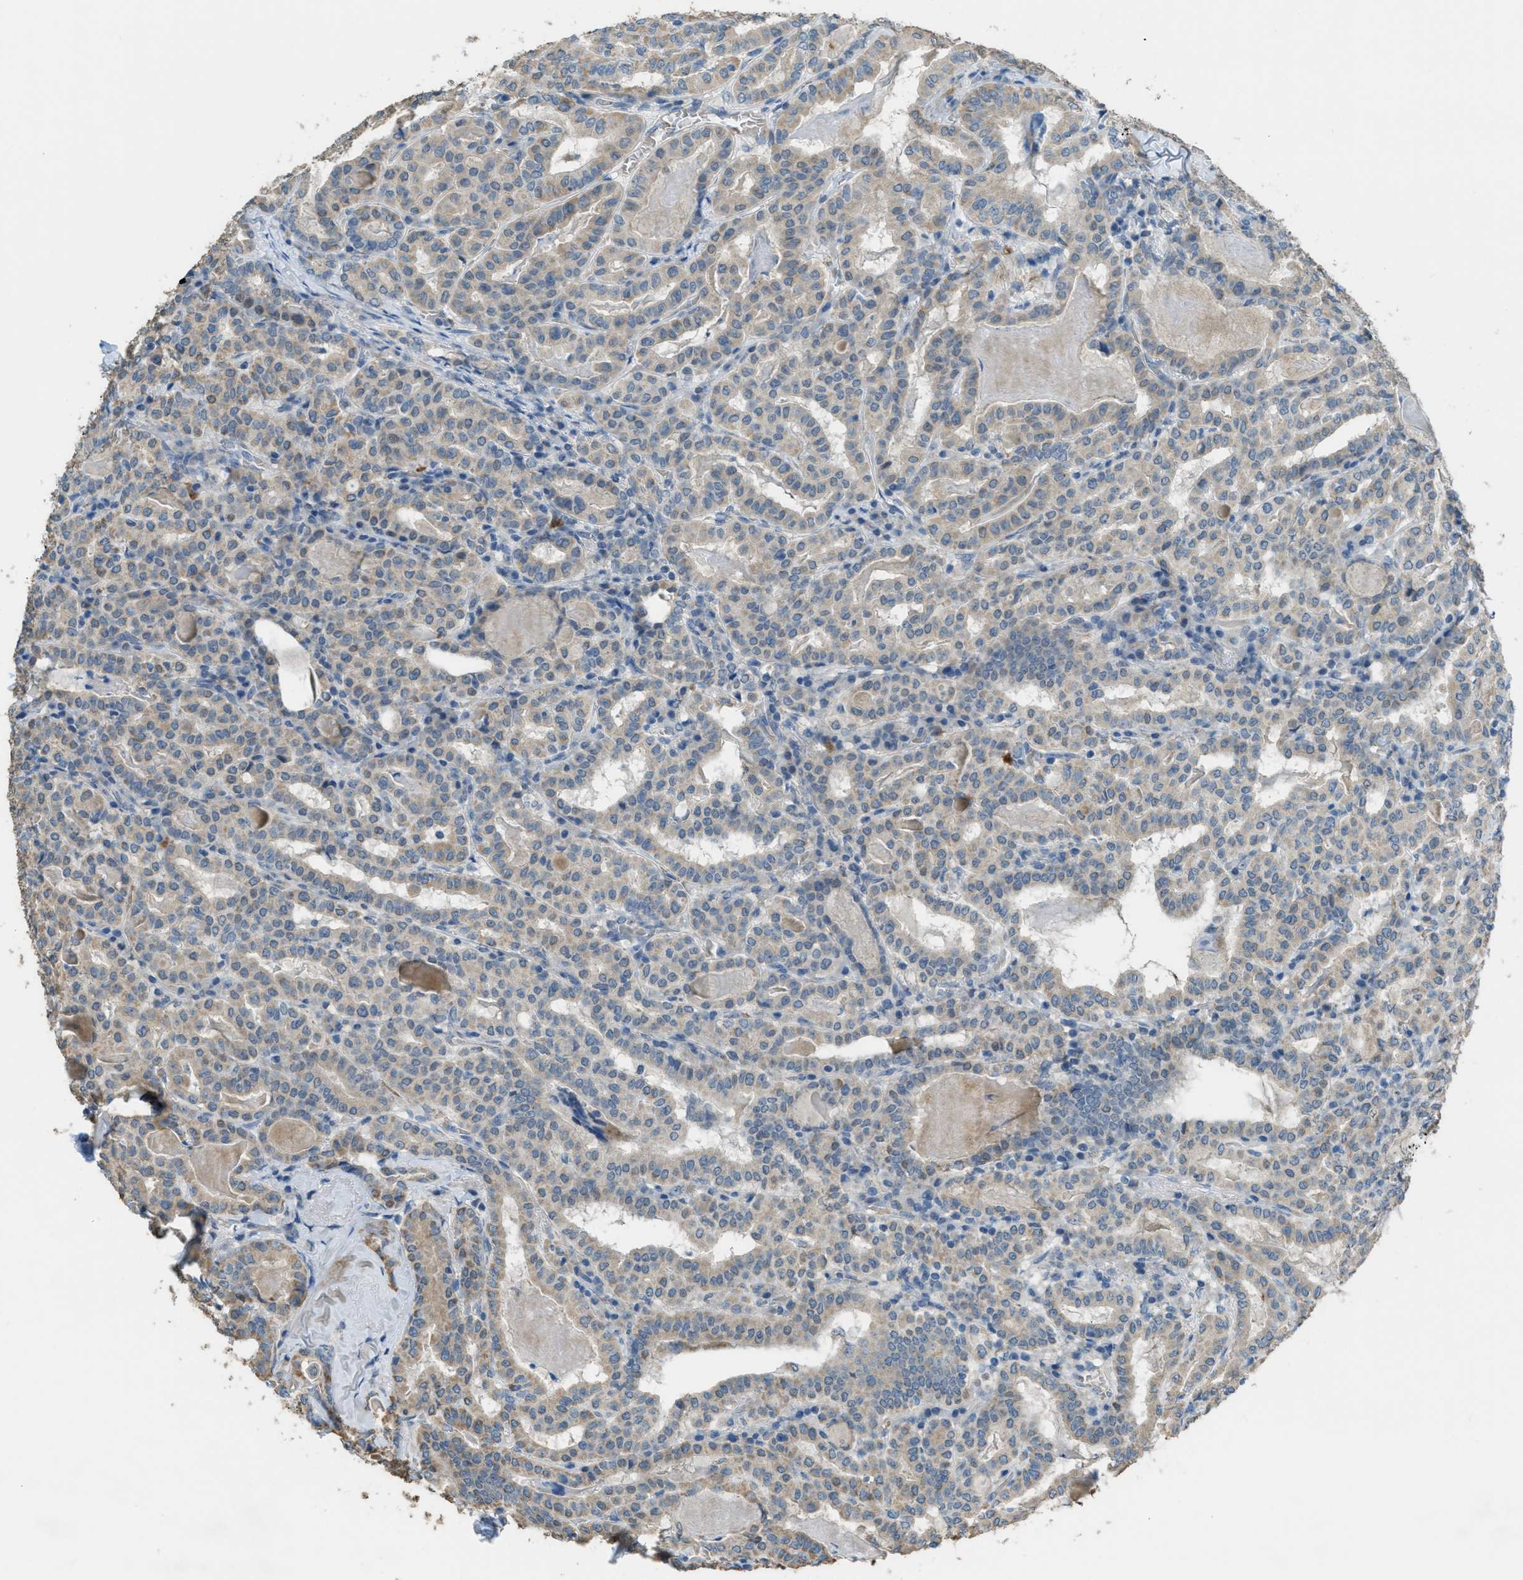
{"staining": {"intensity": "weak", "quantity": ">75%", "location": "cytoplasmic/membranous"}, "tissue": "thyroid cancer", "cell_type": "Tumor cells", "image_type": "cancer", "snomed": [{"axis": "morphology", "description": "Papillary adenocarcinoma, NOS"}, {"axis": "topography", "description": "Thyroid gland"}], "caption": "A micrograph of human thyroid cancer (papillary adenocarcinoma) stained for a protein reveals weak cytoplasmic/membranous brown staining in tumor cells.", "gene": "CDON", "patient": {"sex": "female", "age": 42}}